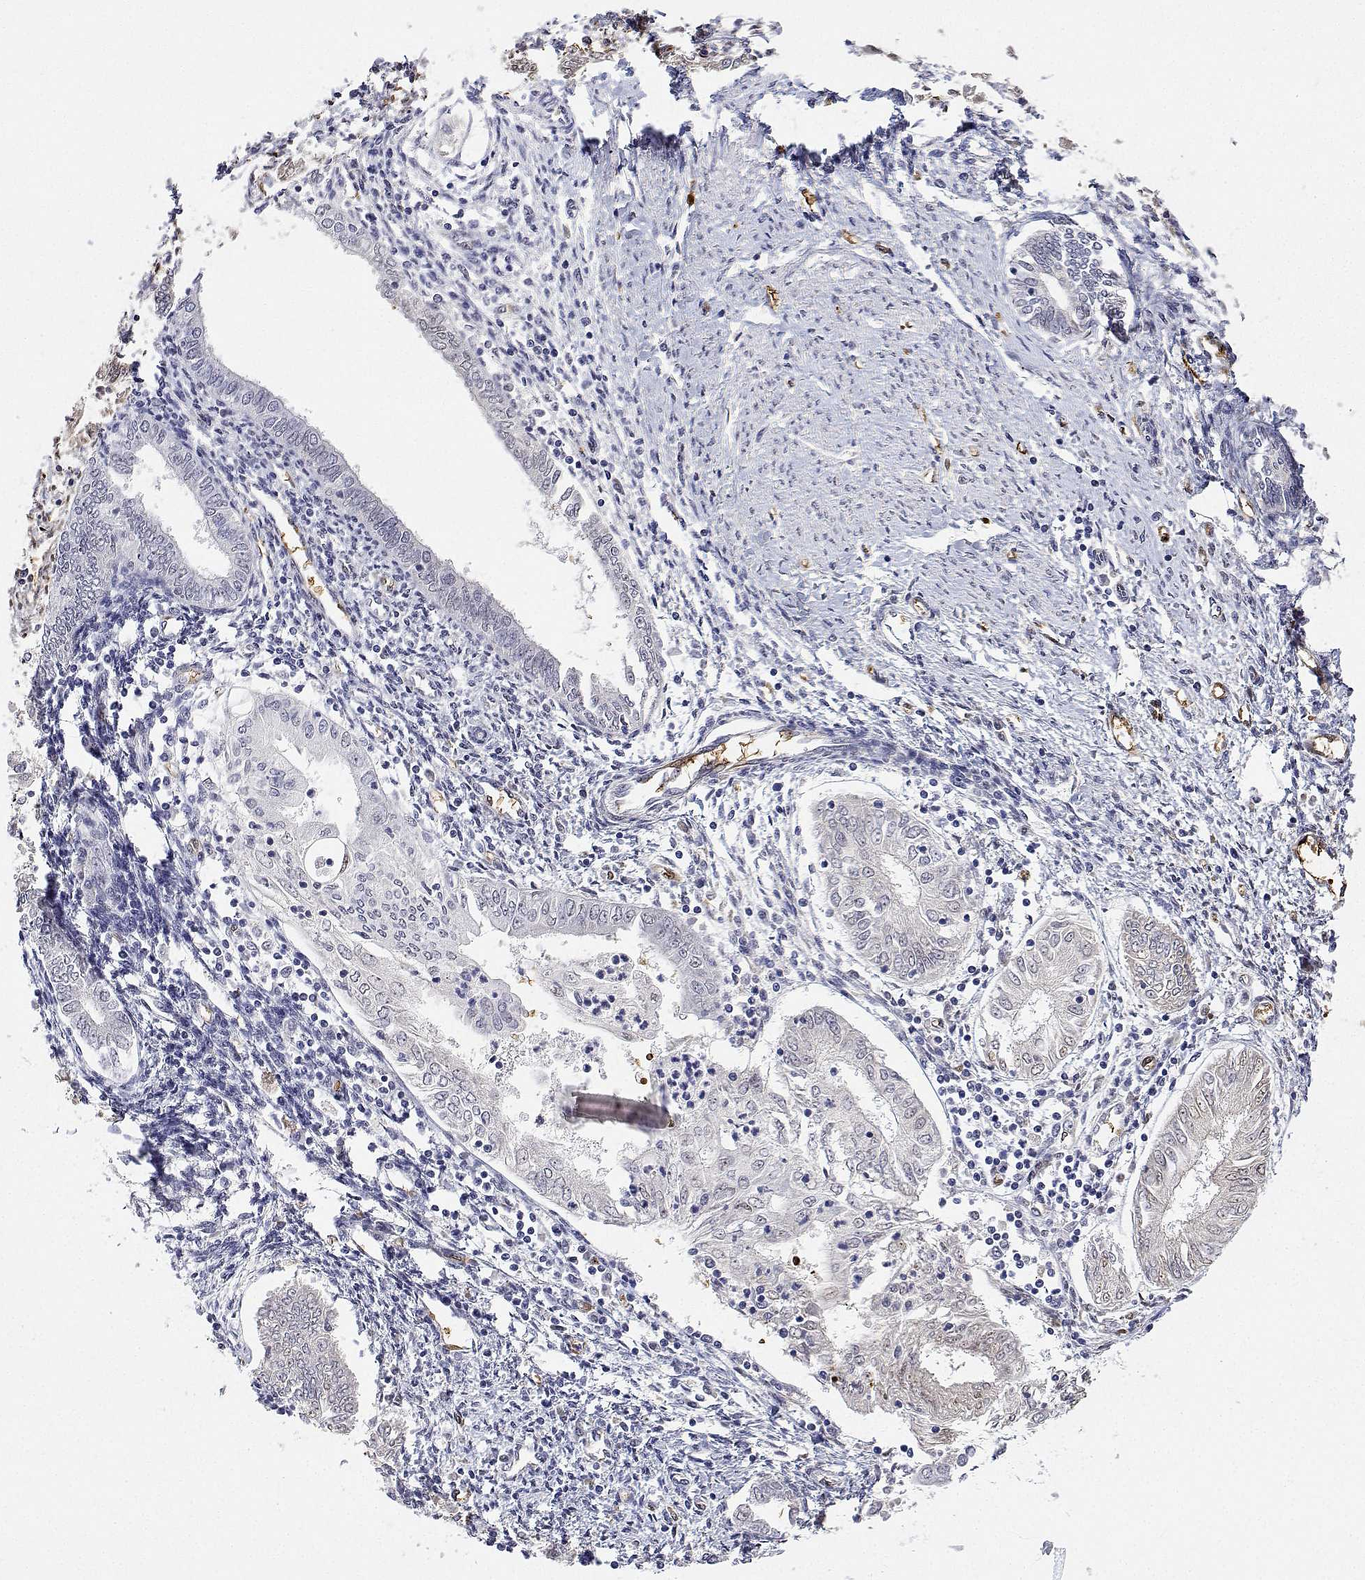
{"staining": {"intensity": "weak", "quantity": "<25%", "location": "nuclear"}, "tissue": "endometrial cancer", "cell_type": "Tumor cells", "image_type": "cancer", "snomed": [{"axis": "morphology", "description": "Adenocarcinoma, NOS"}, {"axis": "topography", "description": "Endometrium"}], "caption": "DAB (3,3'-diaminobenzidine) immunohistochemical staining of adenocarcinoma (endometrial) exhibits no significant positivity in tumor cells.", "gene": "ADAR", "patient": {"sex": "female", "age": 68}}